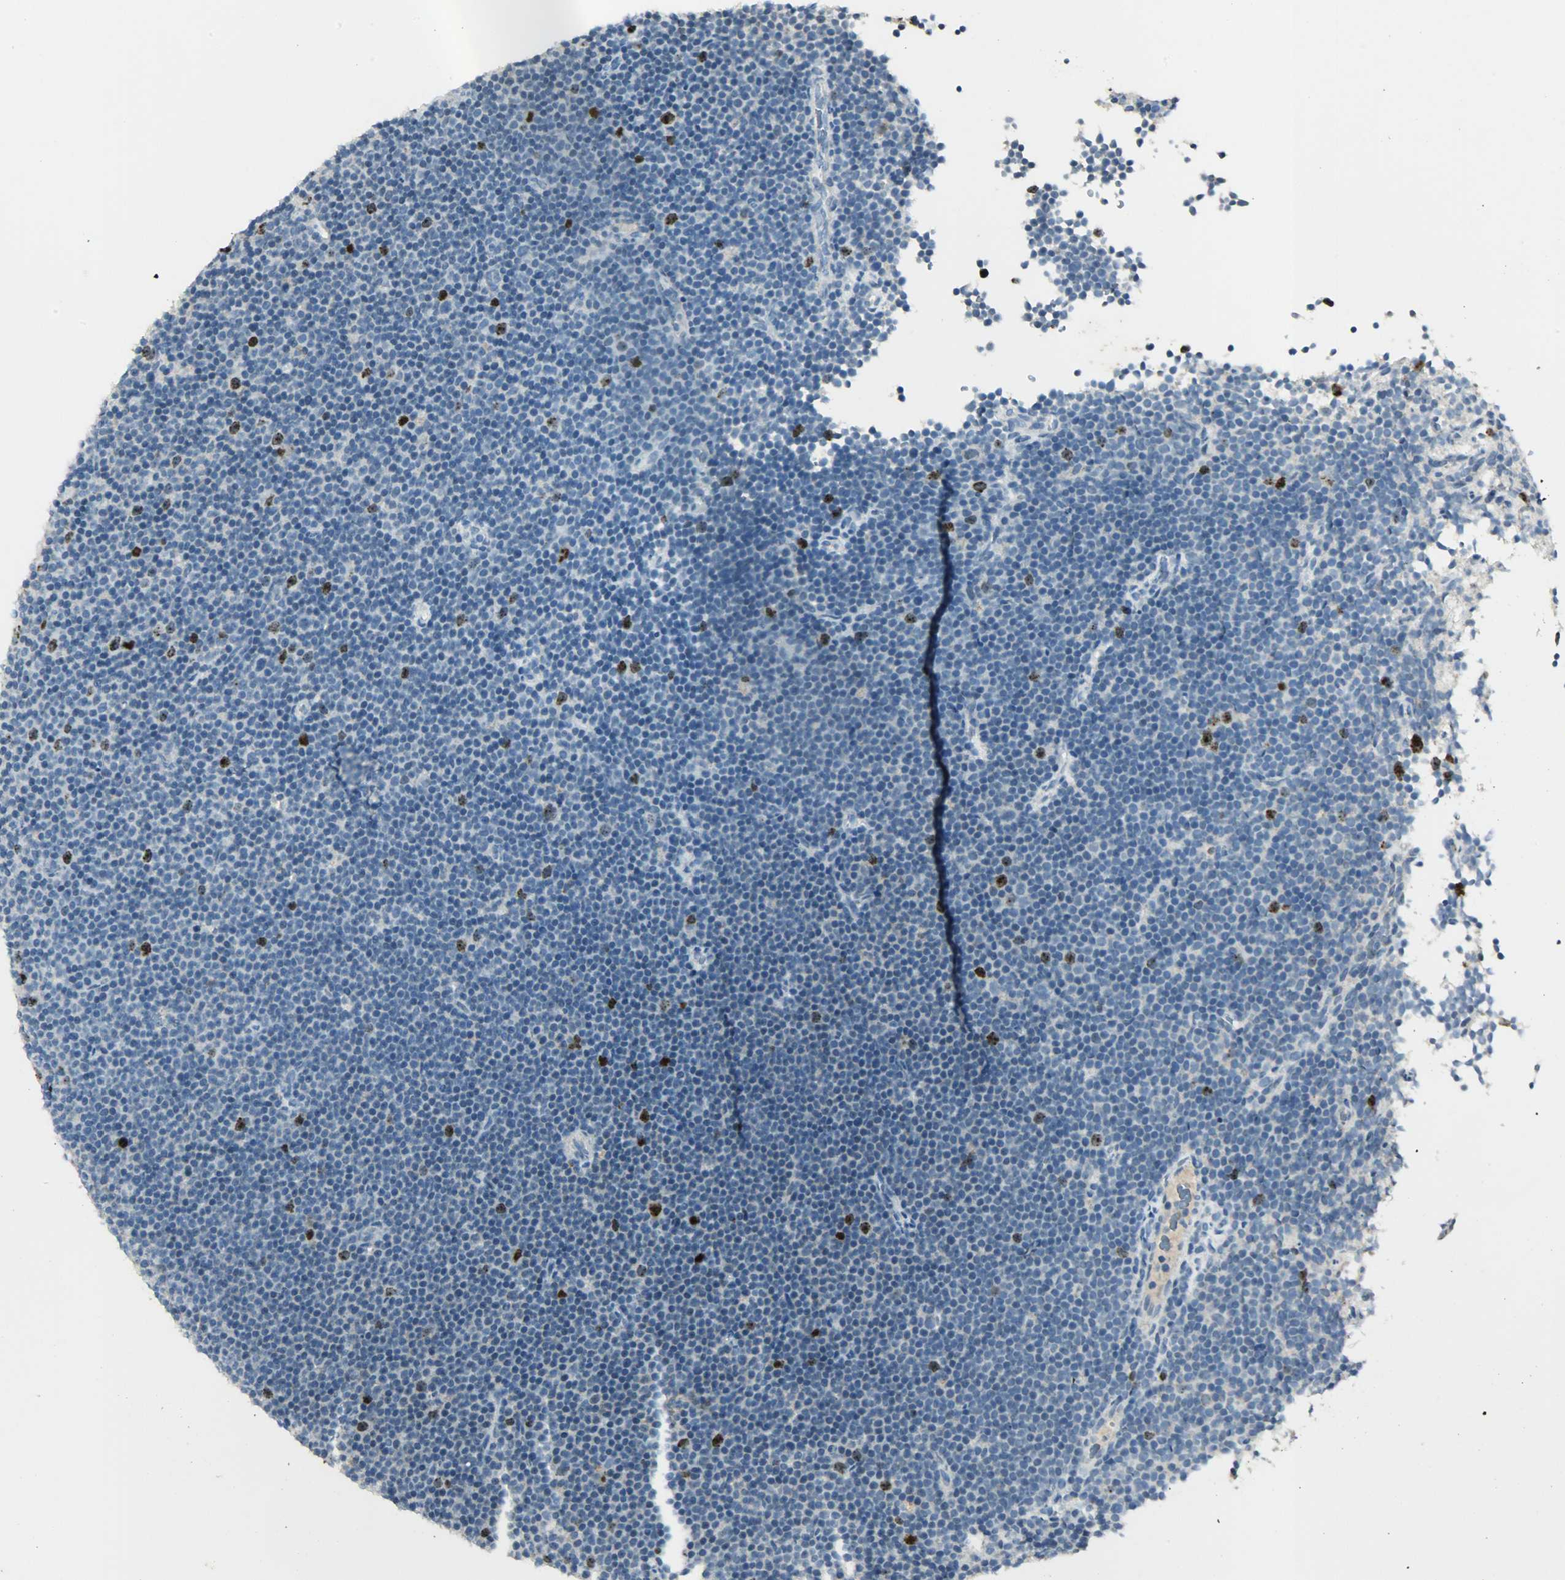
{"staining": {"intensity": "strong", "quantity": "<25%", "location": "nuclear"}, "tissue": "lymphoma", "cell_type": "Tumor cells", "image_type": "cancer", "snomed": [{"axis": "morphology", "description": "Malignant lymphoma, non-Hodgkin's type, Low grade"}, {"axis": "topography", "description": "Lymph node"}], "caption": "Lymphoma stained with immunohistochemistry (IHC) displays strong nuclear expression in about <25% of tumor cells.", "gene": "AURKB", "patient": {"sex": "female", "age": 67}}